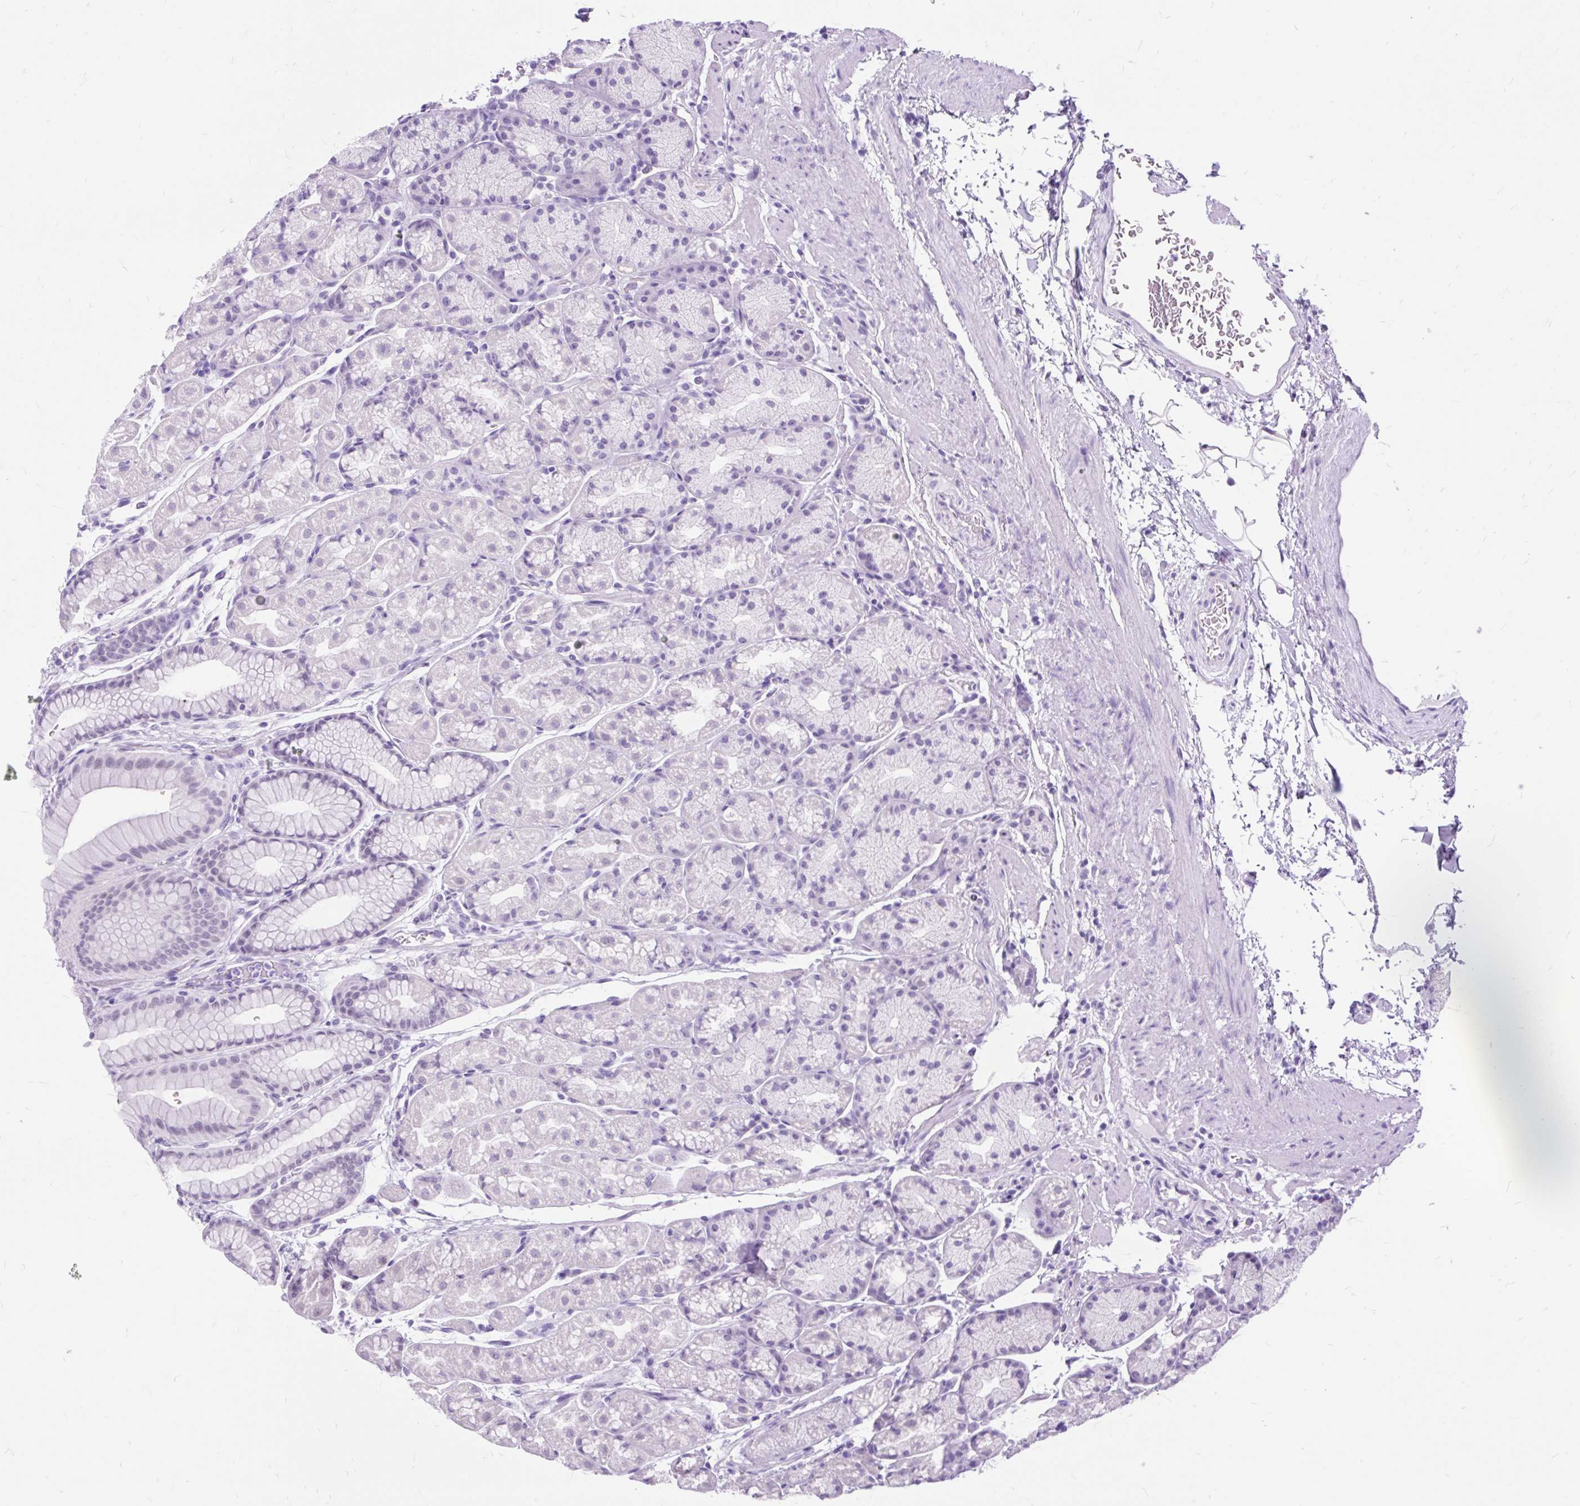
{"staining": {"intensity": "negative", "quantity": "none", "location": "none"}, "tissue": "stomach", "cell_type": "Glandular cells", "image_type": "normal", "snomed": [{"axis": "morphology", "description": "Normal tissue, NOS"}, {"axis": "topography", "description": "Stomach, lower"}], "caption": "This is an immunohistochemistry (IHC) histopathology image of benign stomach. There is no expression in glandular cells.", "gene": "SCGB1A1", "patient": {"sex": "male", "age": 67}}